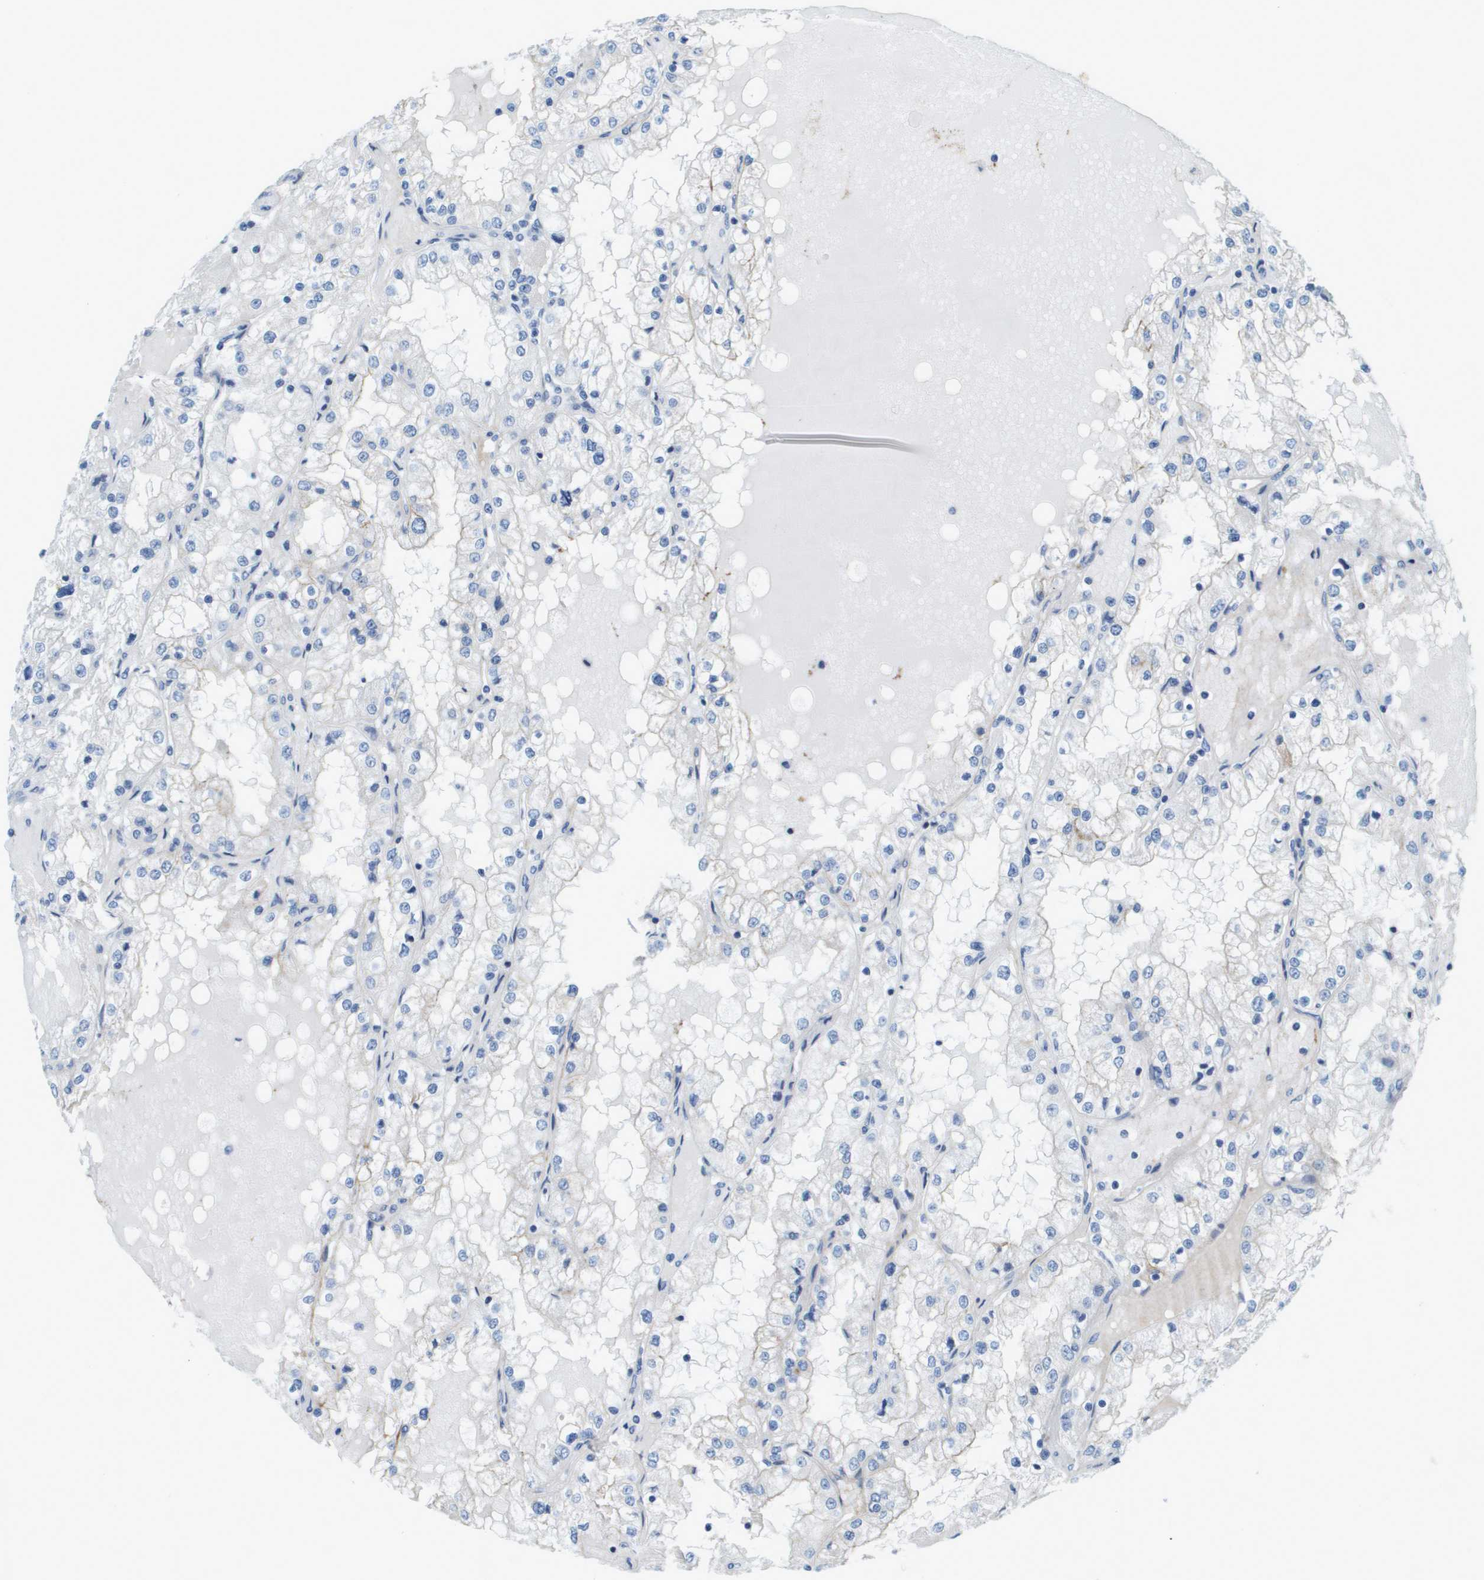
{"staining": {"intensity": "negative", "quantity": "none", "location": "none"}, "tissue": "renal cancer", "cell_type": "Tumor cells", "image_type": "cancer", "snomed": [{"axis": "morphology", "description": "Adenocarcinoma, NOS"}, {"axis": "topography", "description": "Kidney"}], "caption": "DAB (3,3'-diaminobenzidine) immunohistochemical staining of human adenocarcinoma (renal) displays no significant expression in tumor cells. (DAB (3,3'-diaminobenzidine) immunohistochemistry, high magnification).", "gene": "SDC1", "patient": {"sex": "male", "age": 68}}